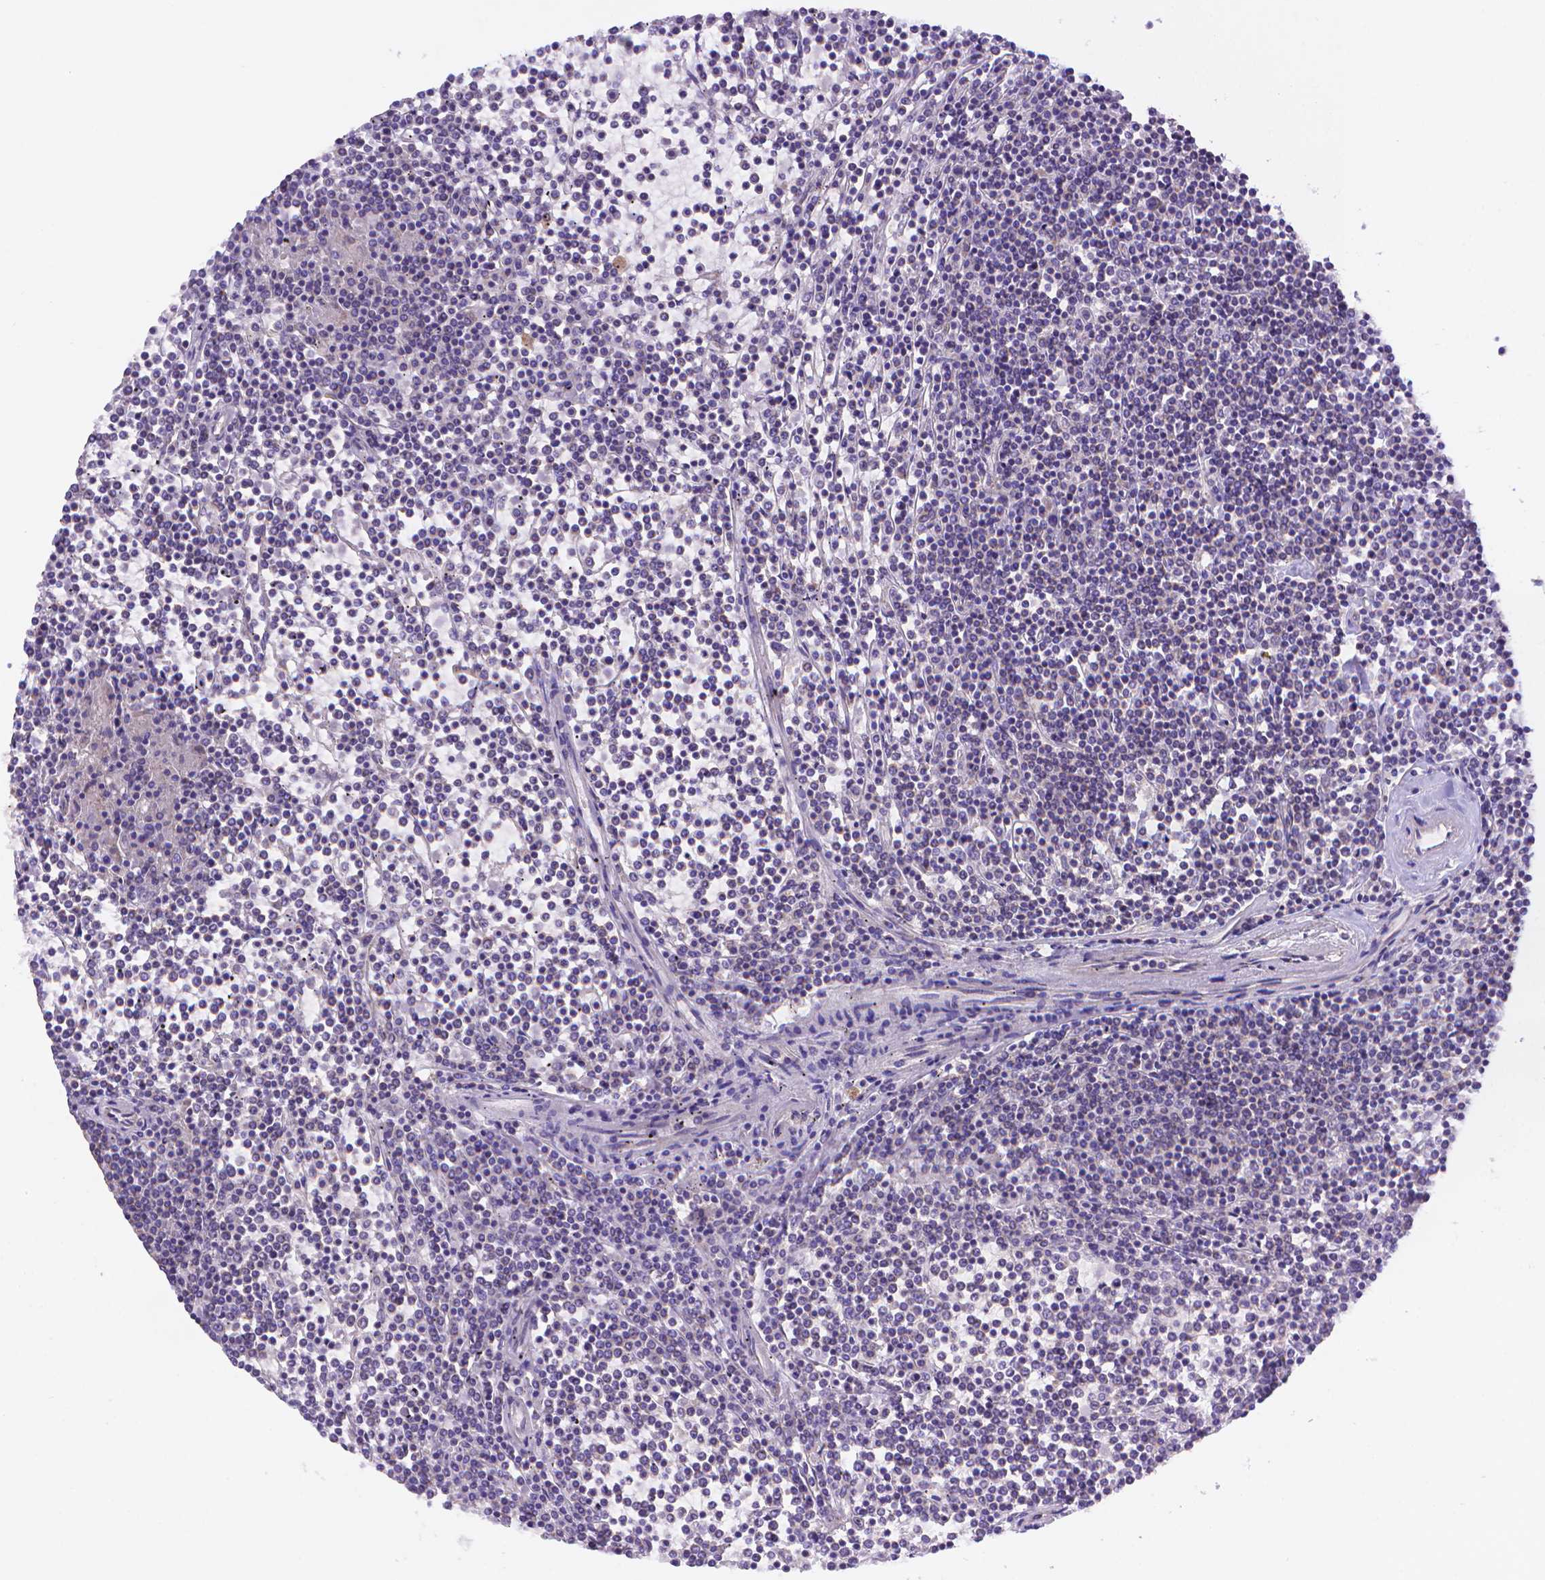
{"staining": {"intensity": "negative", "quantity": "none", "location": "none"}, "tissue": "lymphoma", "cell_type": "Tumor cells", "image_type": "cancer", "snomed": [{"axis": "morphology", "description": "Malignant lymphoma, non-Hodgkin's type, Low grade"}, {"axis": "topography", "description": "Spleen"}], "caption": "Immunohistochemistry micrograph of neoplastic tissue: human low-grade malignant lymphoma, non-Hodgkin's type stained with DAB displays no significant protein positivity in tumor cells. (IHC, brightfield microscopy, high magnification).", "gene": "CYYR1", "patient": {"sex": "female", "age": 19}}